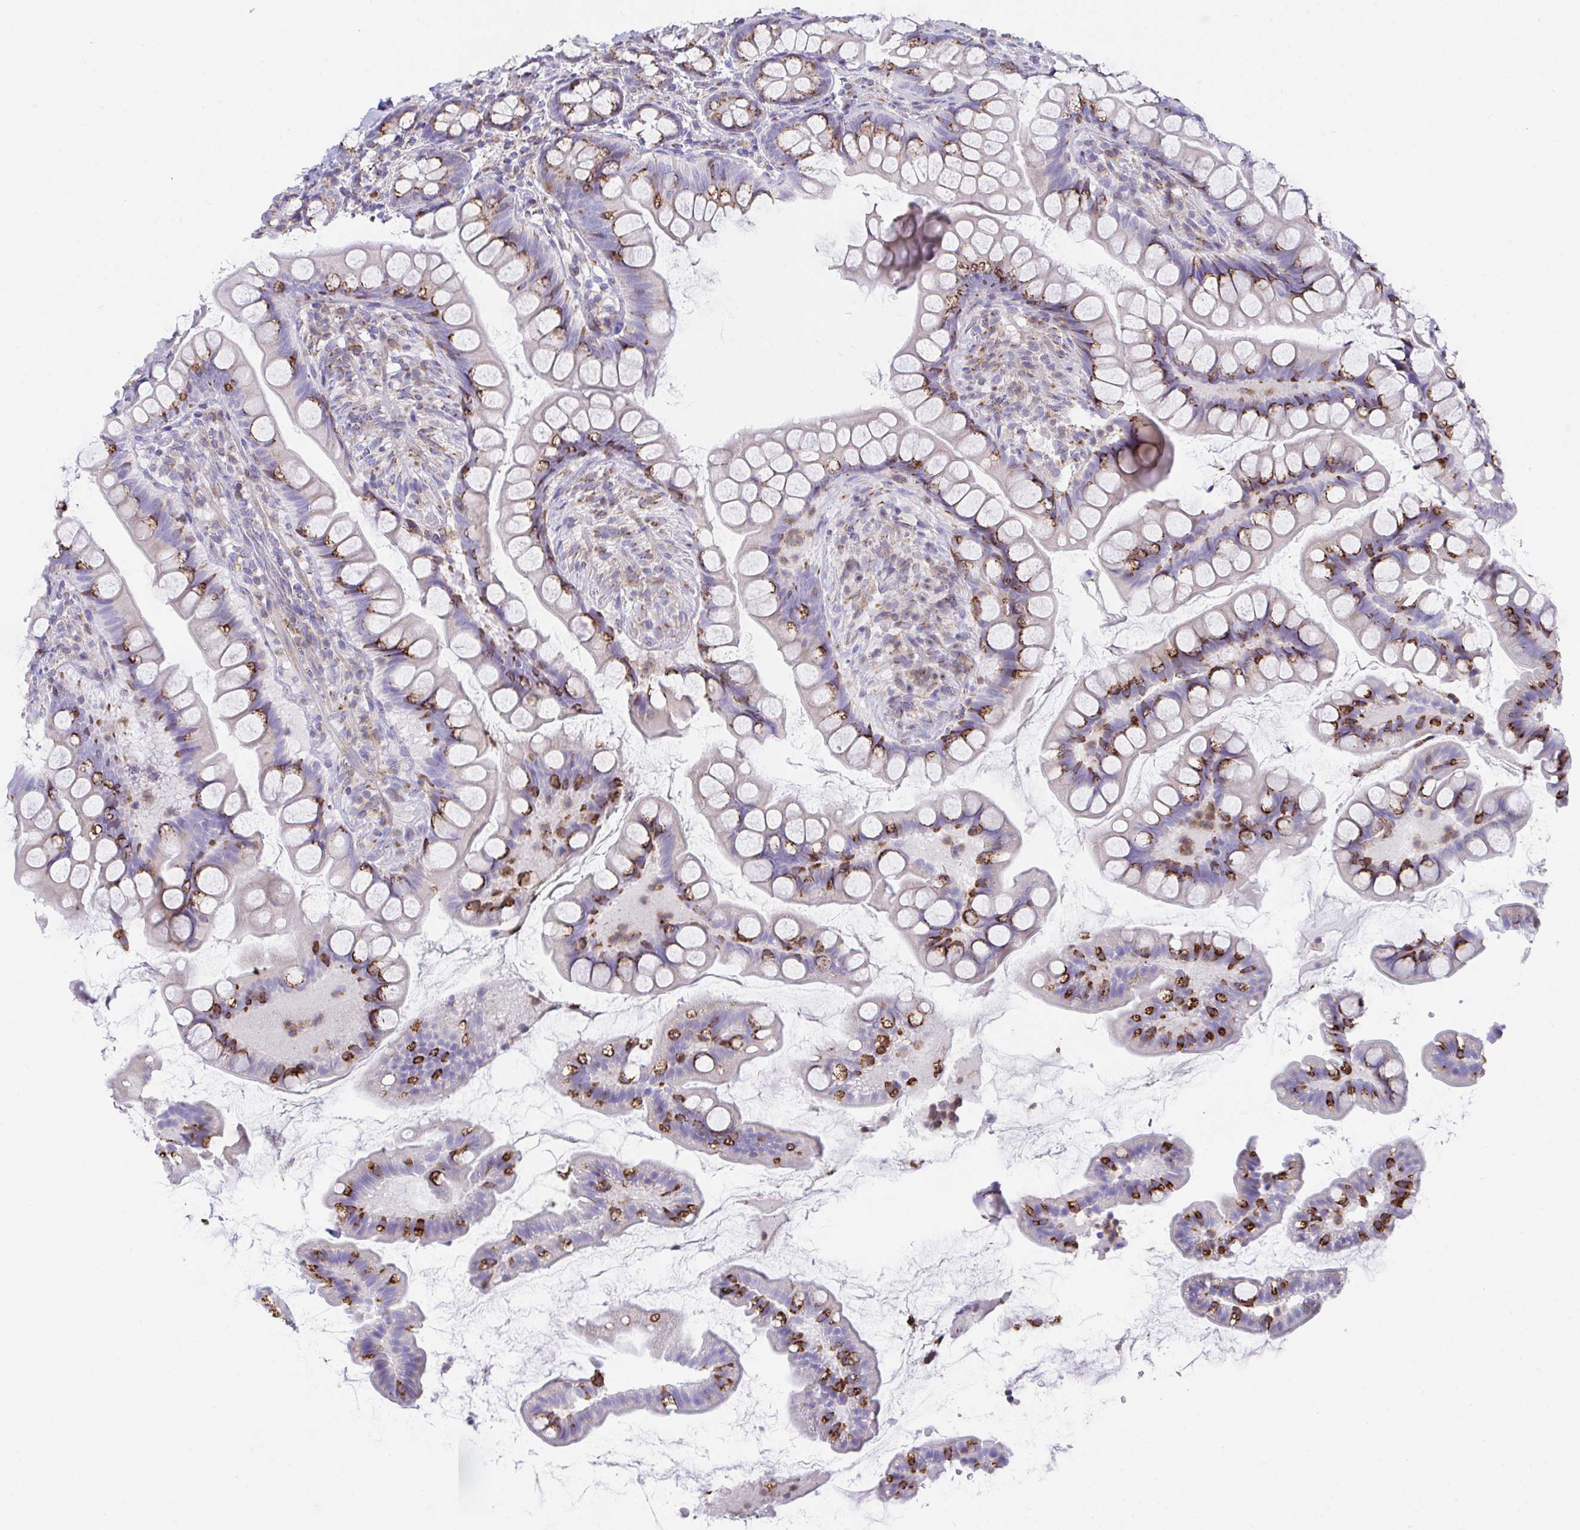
{"staining": {"intensity": "strong", "quantity": "<25%", "location": "cytoplasmic/membranous"}, "tissue": "small intestine", "cell_type": "Glandular cells", "image_type": "normal", "snomed": [{"axis": "morphology", "description": "Normal tissue, NOS"}, {"axis": "topography", "description": "Small intestine"}], "caption": "Protein analysis of unremarkable small intestine exhibits strong cytoplasmic/membranous positivity in approximately <25% of glandular cells.", "gene": "MIA3", "patient": {"sex": "male", "age": 70}}